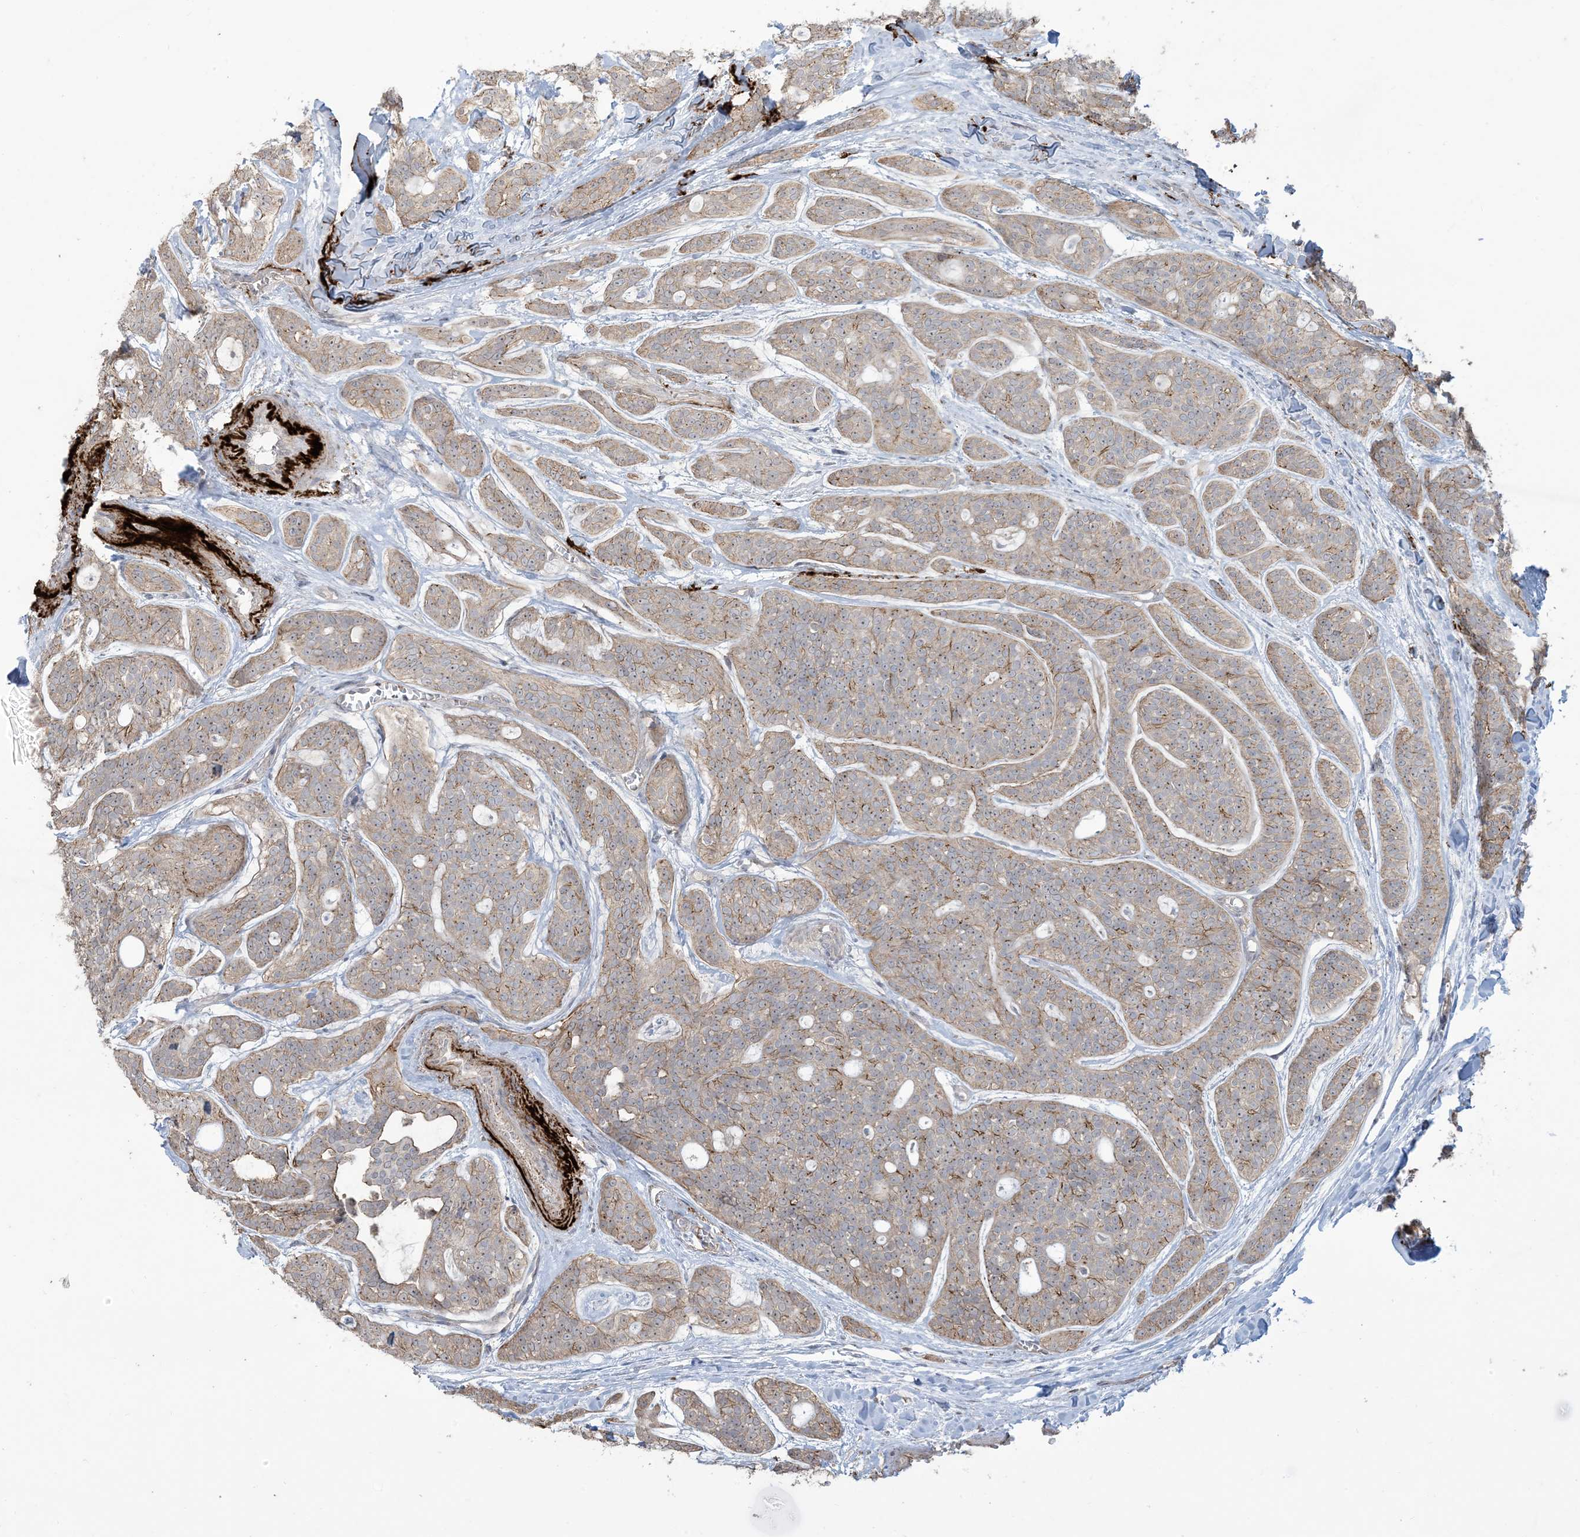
{"staining": {"intensity": "moderate", "quantity": "<25%", "location": "nuclear"}, "tissue": "head and neck cancer", "cell_type": "Tumor cells", "image_type": "cancer", "snomed": [{"axis": "morphology", "description": "Adenocarcinoma, NOS"}, {"axis": "topography", "description": "Head-Neck"}], "caption": "The micrograph shows staining of head and neck cancer, revealing moderate nuclear protein positivity (brown color) within tumor cells.", "gene": "KLHL18", "patient": {"sex": "male", "age": 66}}